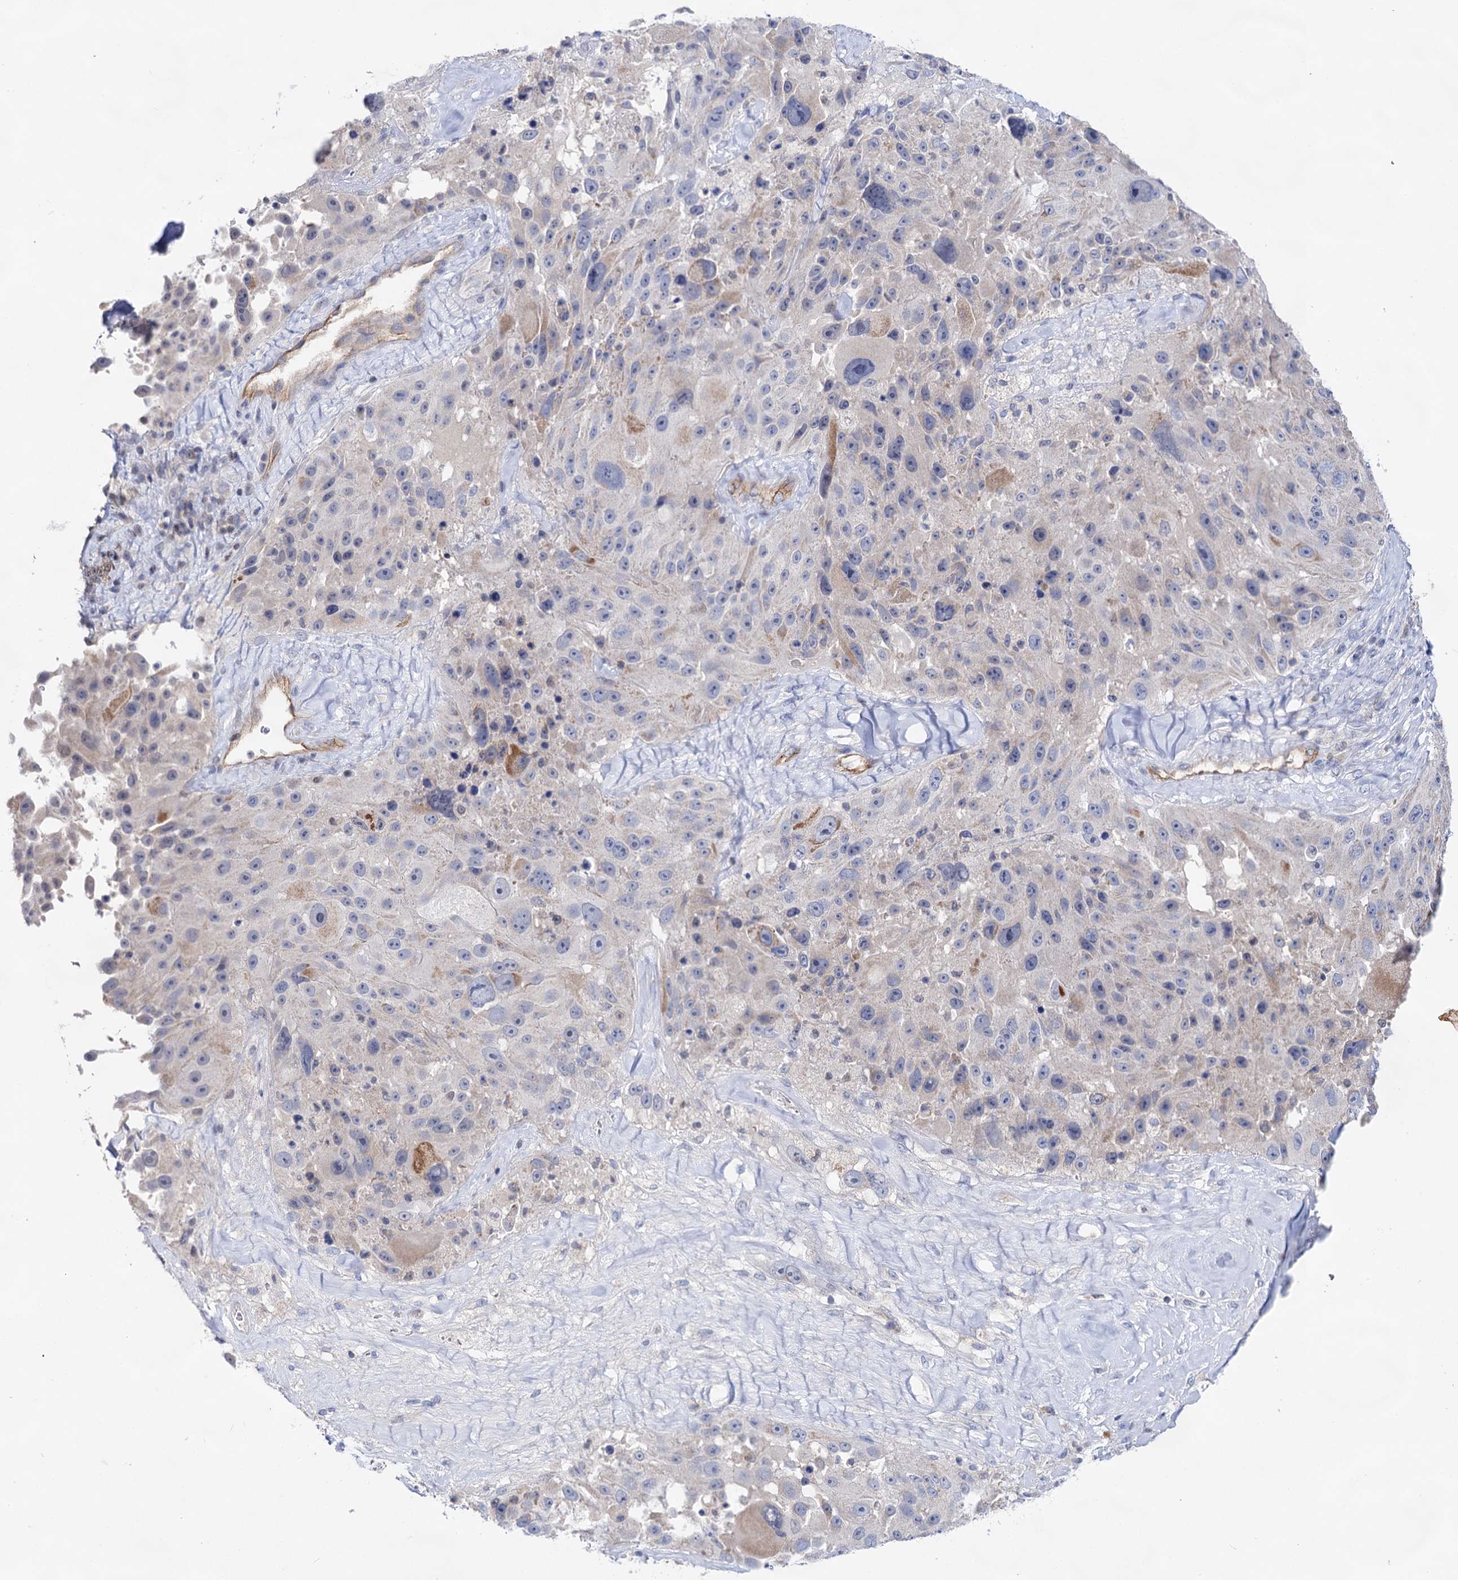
{"staining": {"intensity": "negative", "quantity": "none", "location": "none"}, "tissue": "melanoma", "cell_type": "Tumor cells", "image_type": "cancer", "snomed": [{"axis": "morphology", "description": "Malignant melanoma, Metastatic site"}, {"axis": "topography", "description": "Lymph node"}], "caption": "High magnification brightfield microscopy of melanoma stained with DAB (3,3'-diaminobenzidine) (brown) and counterstained with hematoxylin (blue): tumor cells show no significant positivity.", "gene": "ABLIM1", "patient": {"sex": "male", "age": 62}}